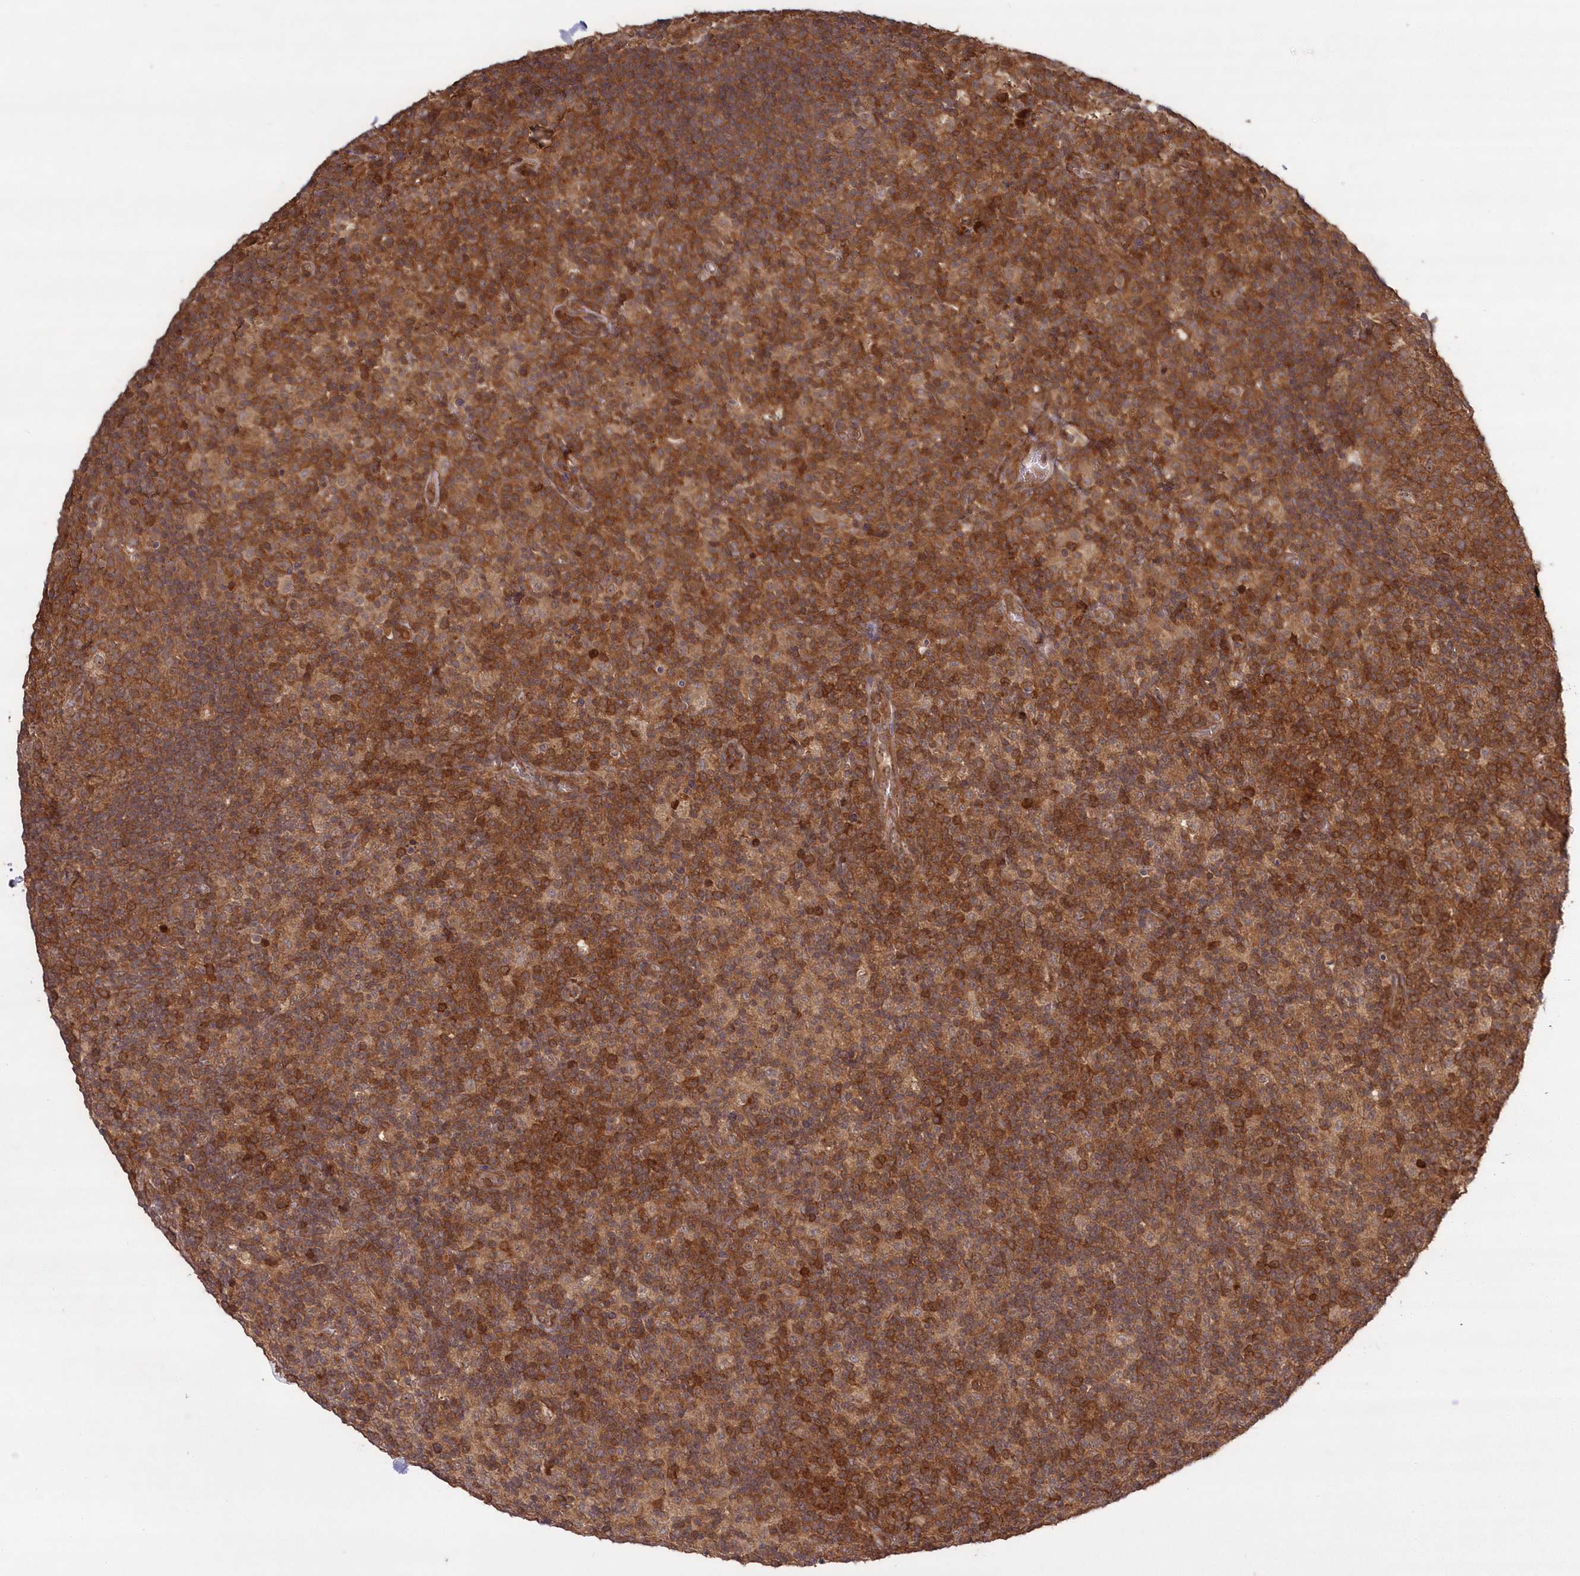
{"staining": {"intensity": "moderate", "quantity": ">75%", "location": "cytoplasmic/membranous"}, "tissue": "lymph node", "cell_type": "Germinal center cells", "image_type": "normal", "snomed": [{"axis": "morphology", "description": "Normal tissue, NOS"}, {"axis": "morphology", "description": "Inflammation, NOS"}, {"axis": "topography", "description": "Lymph node"}], "caption": "An IHC micrograph of benign tissue is shown. Protein staining in brown labels moderate cytoplasmic/membranous positivity in lymph node within germinal center cells.", "gene": "TBCA", "patient": {"sex": "male", "age": 55}}